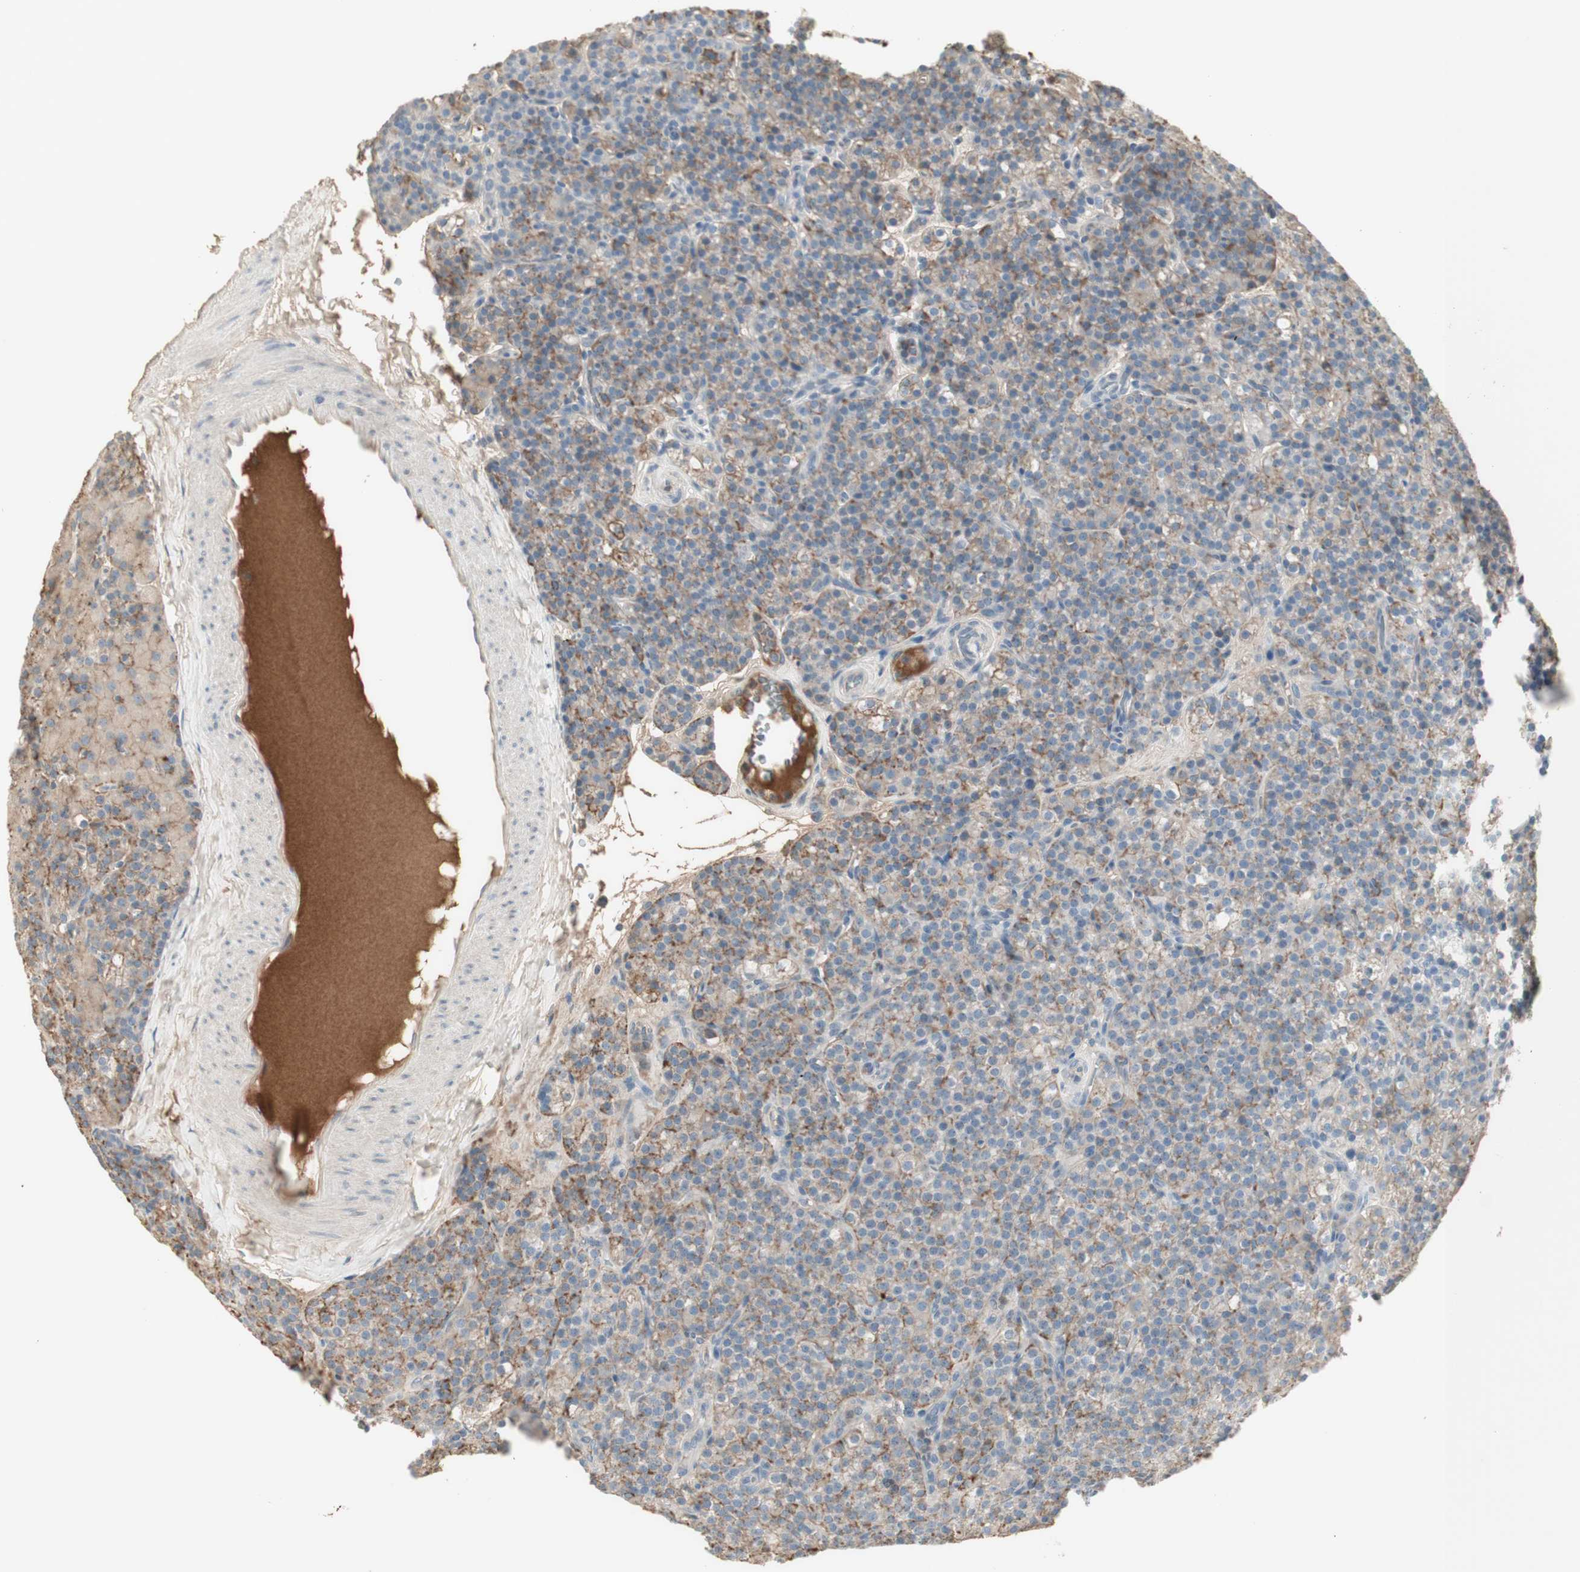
{"staining": {"intensity": "weak", "quantity": "25%-75%", "location": "cytoplasmic/membranous"}, "tissue": "parathyroid gland", "cell_type": "Glandular cells", "image_type": "normal", "snomed": [{"axis": "morphology", "description": "Normal tissue, NOS"}, {"axis": "topography", "description": "Parathyroid gland"}], "caption": "High-power microscopy captured an IHC histopathology image of normal parathyroid gland, revealing weak cytoplasmic/membranous expression in approximately 25%-75% of glandular cells. (Brightfield microscopy of DAB IHC at high magnification).", "gene": "IFNG", "patient": {"sex": "female", "age": 57}}